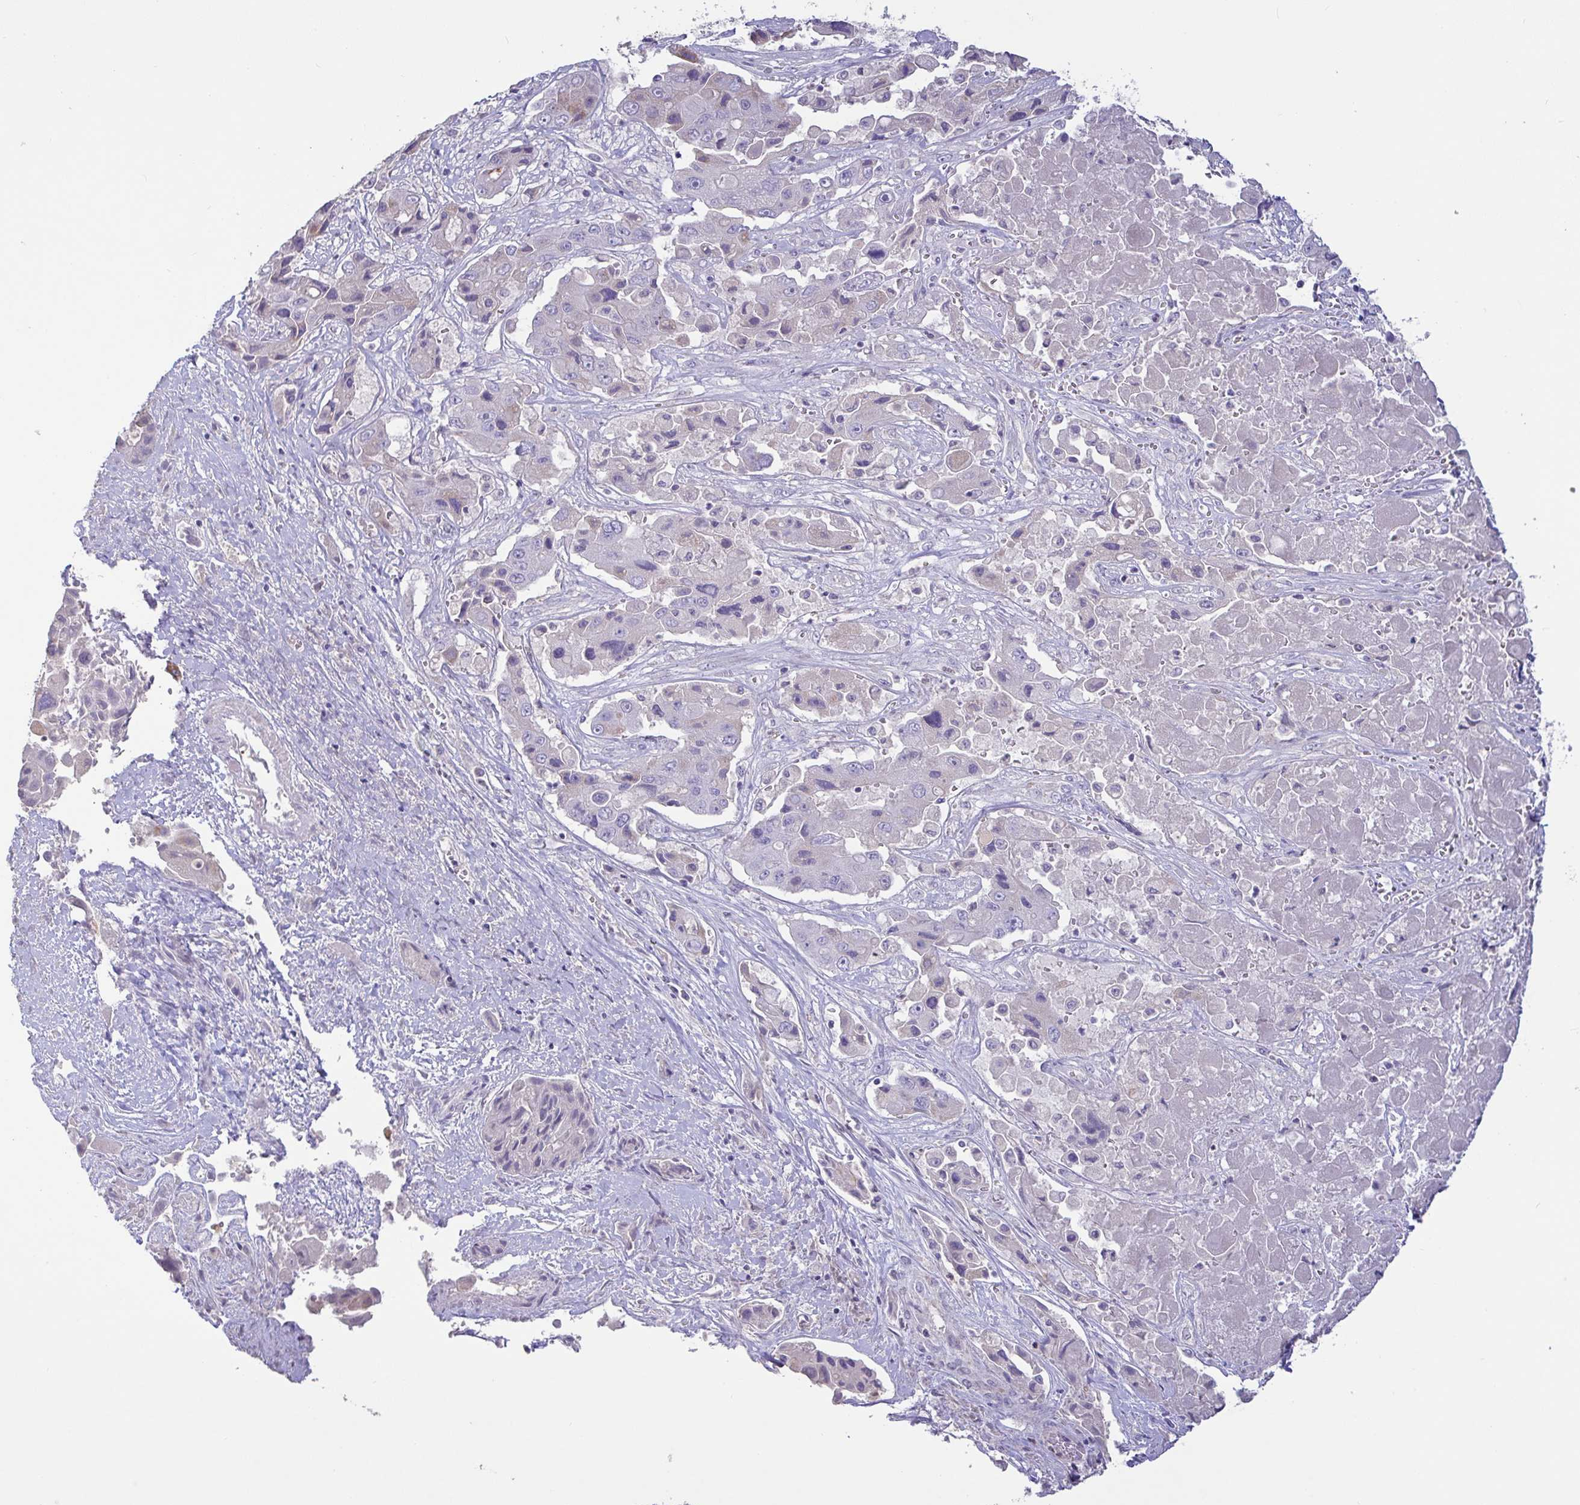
{"staining": {"intensity": "weak", "quantity": "<25%", "location": "cytoplasmic/membranous"}, "tissue": "liver cancer", "cell_type": "Tumor cells", "image_type": "cancer", "snomed": [{"axis": "morphology", "description": "Cholangiocarcinoma"}, {"axis": "topography", "description": "Liver"}], "caption": "Immunohistochemical staining of liver cancer (cholangiocarcinoma) shows no significant staining in tumor cells.", "gene": "PYGM", "patient": {"sex": "male", "age": 67}}